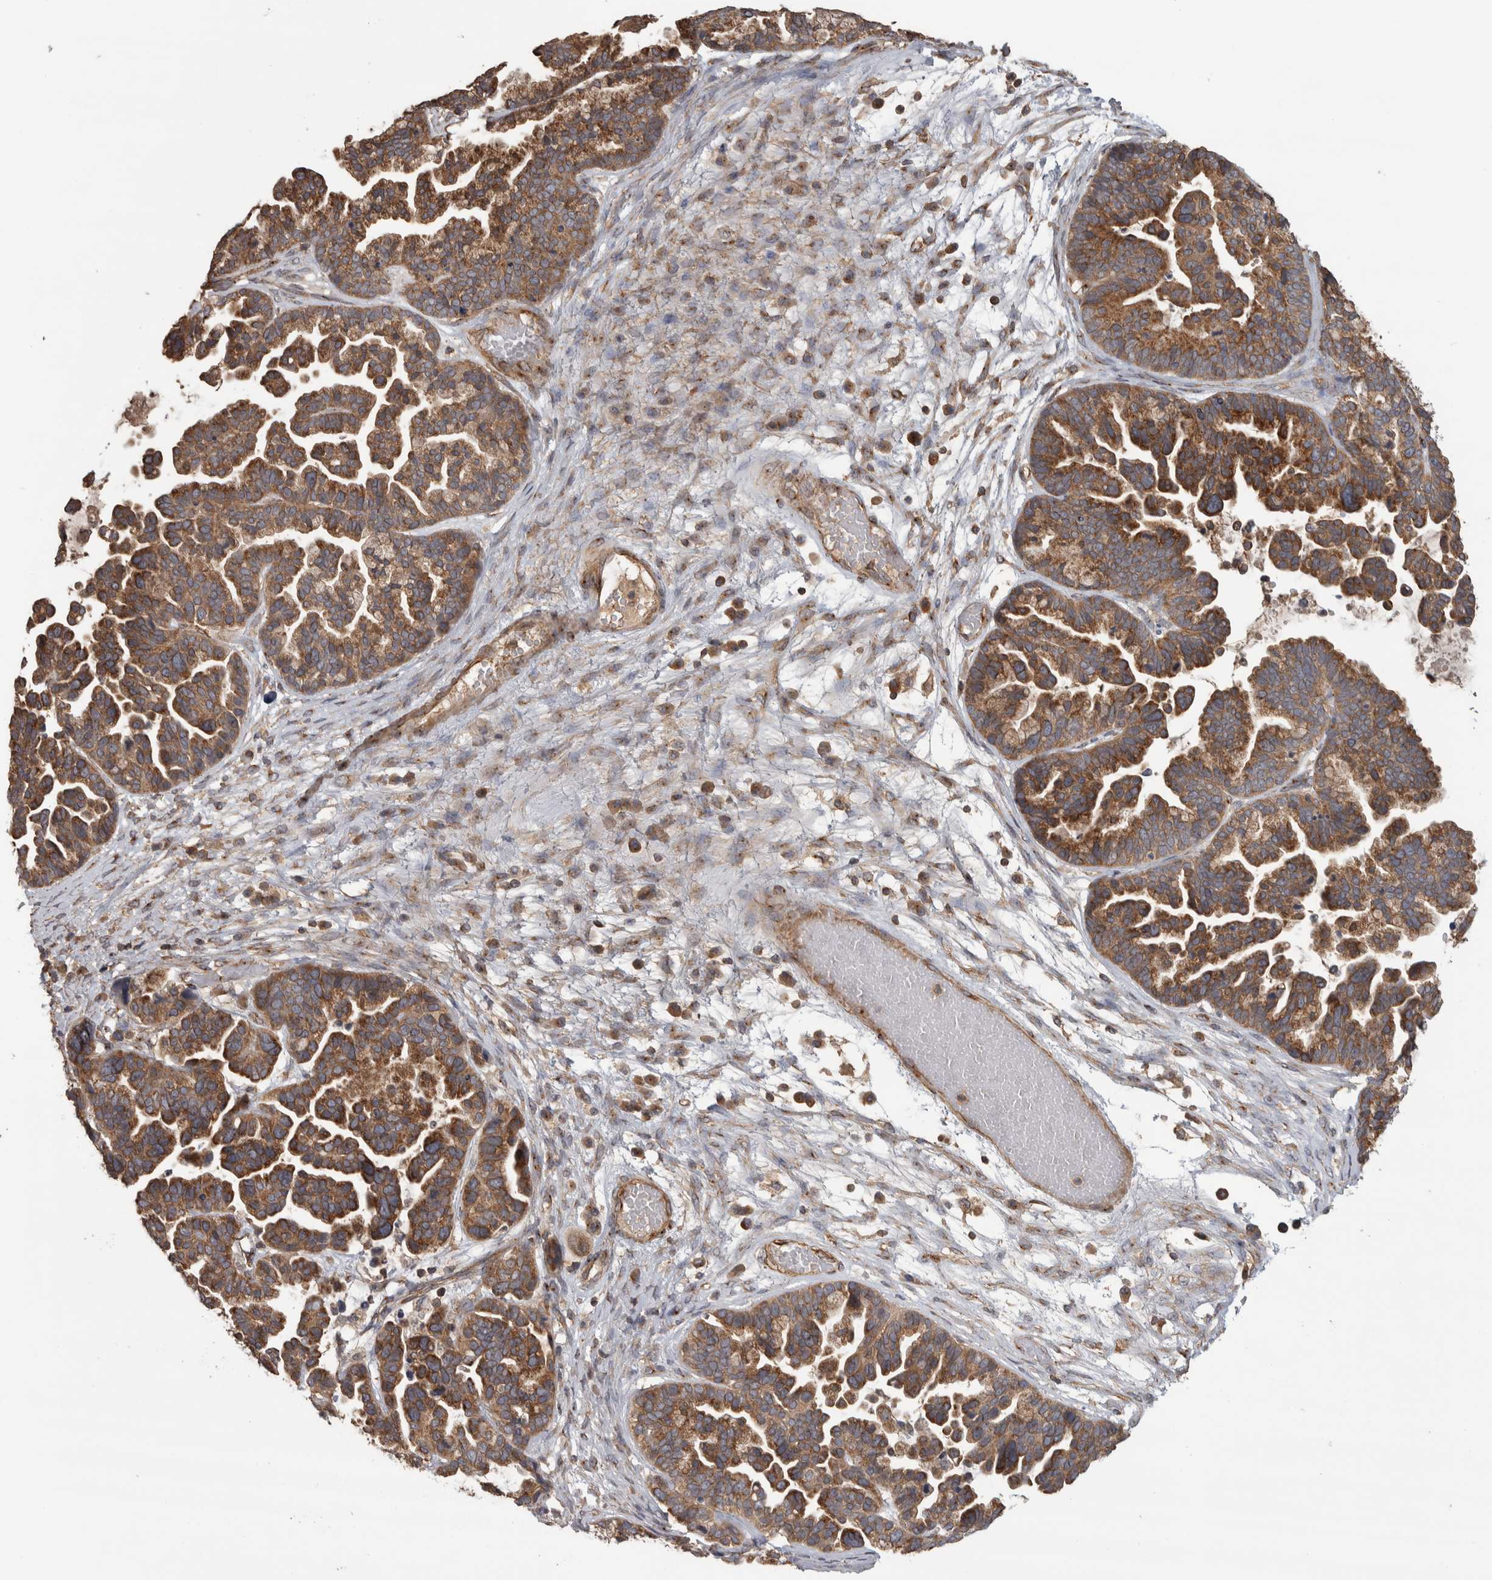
{"staining": {"intensity": "strong", "quantity": ">75%", "location": "cytoplasmic/membranous"}, "tissue": "ovarian cancer", "cell_type": "Tumor cells", "image_type": "cancer", "snomed": [{"axis": "morphology", "description": "Cystadenocarcinoma, serous, NOS"}, {"axis": "topography", "description": "Ovary"}], "caption": "A high-resolution image shows IHC staining of ovarian cancer, which exhibits strong cytoplasmic/membranous expression in approximately >75% of tumor cells.", "gene": "IFRD1", "patient": {"sex": "female", "age": 56}}